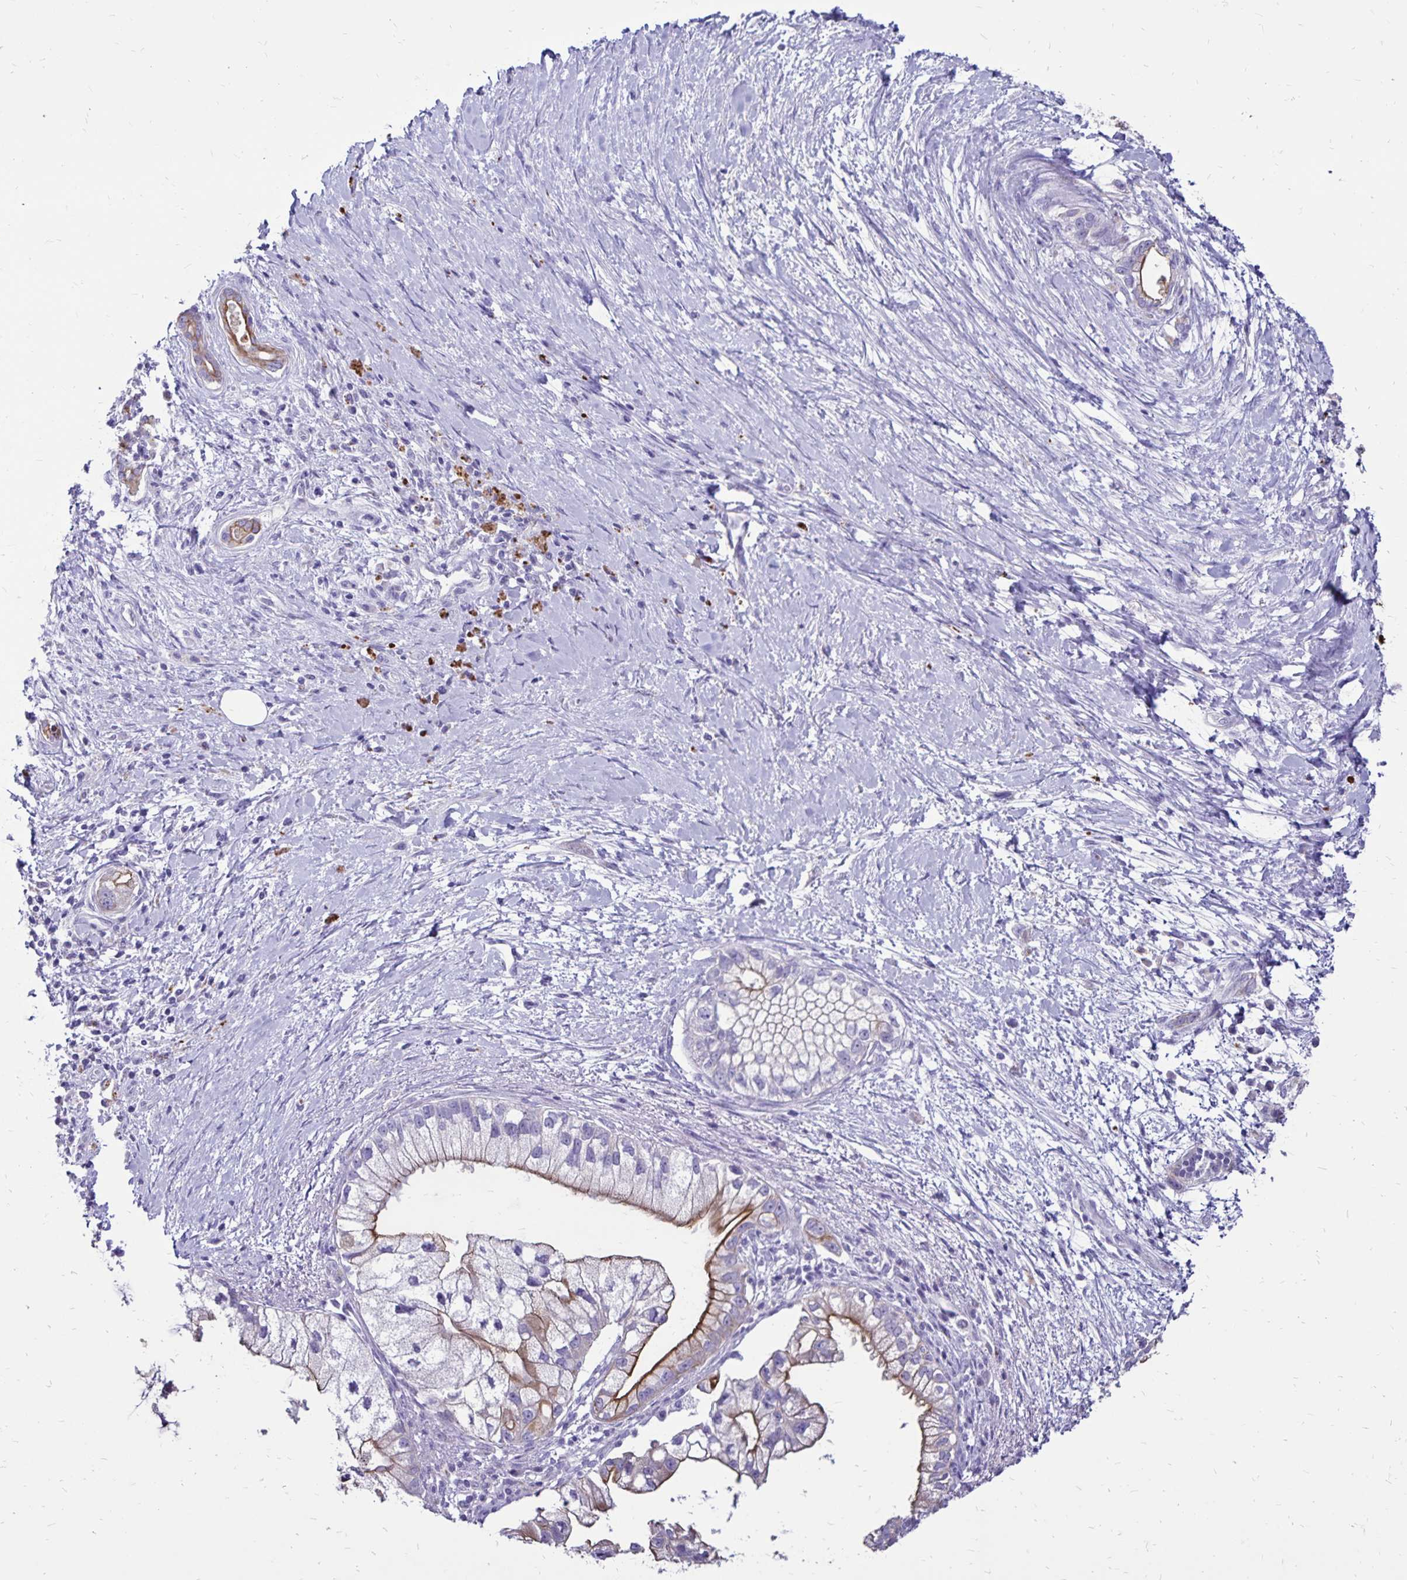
{"staining": {"intensity": "moderate", "quantity": "<25%", "location": "cytoplasmic/membranous"}, "tissue": "pancreatic cancer", "cell_type": "Tumor cells", "image_type": "cancer", "snomed": [{"axis": "morphology", "description": "Adenocarcinoma, NOS"}, {"axis": "topography", "description": "Pancreas"}], "caption": "Pancreatic cancer was stained to show a protein in brown. There is low levels of moderate cytoplasmic/membranous expression in approximately <25% of tumor cells. The staining was performed using DAB, with brown indicating positive protein expression. Nuclei are stained blue with hematoxylin.", "gene": "EVPL", "patient": {"sex": "male", "age": 70}}